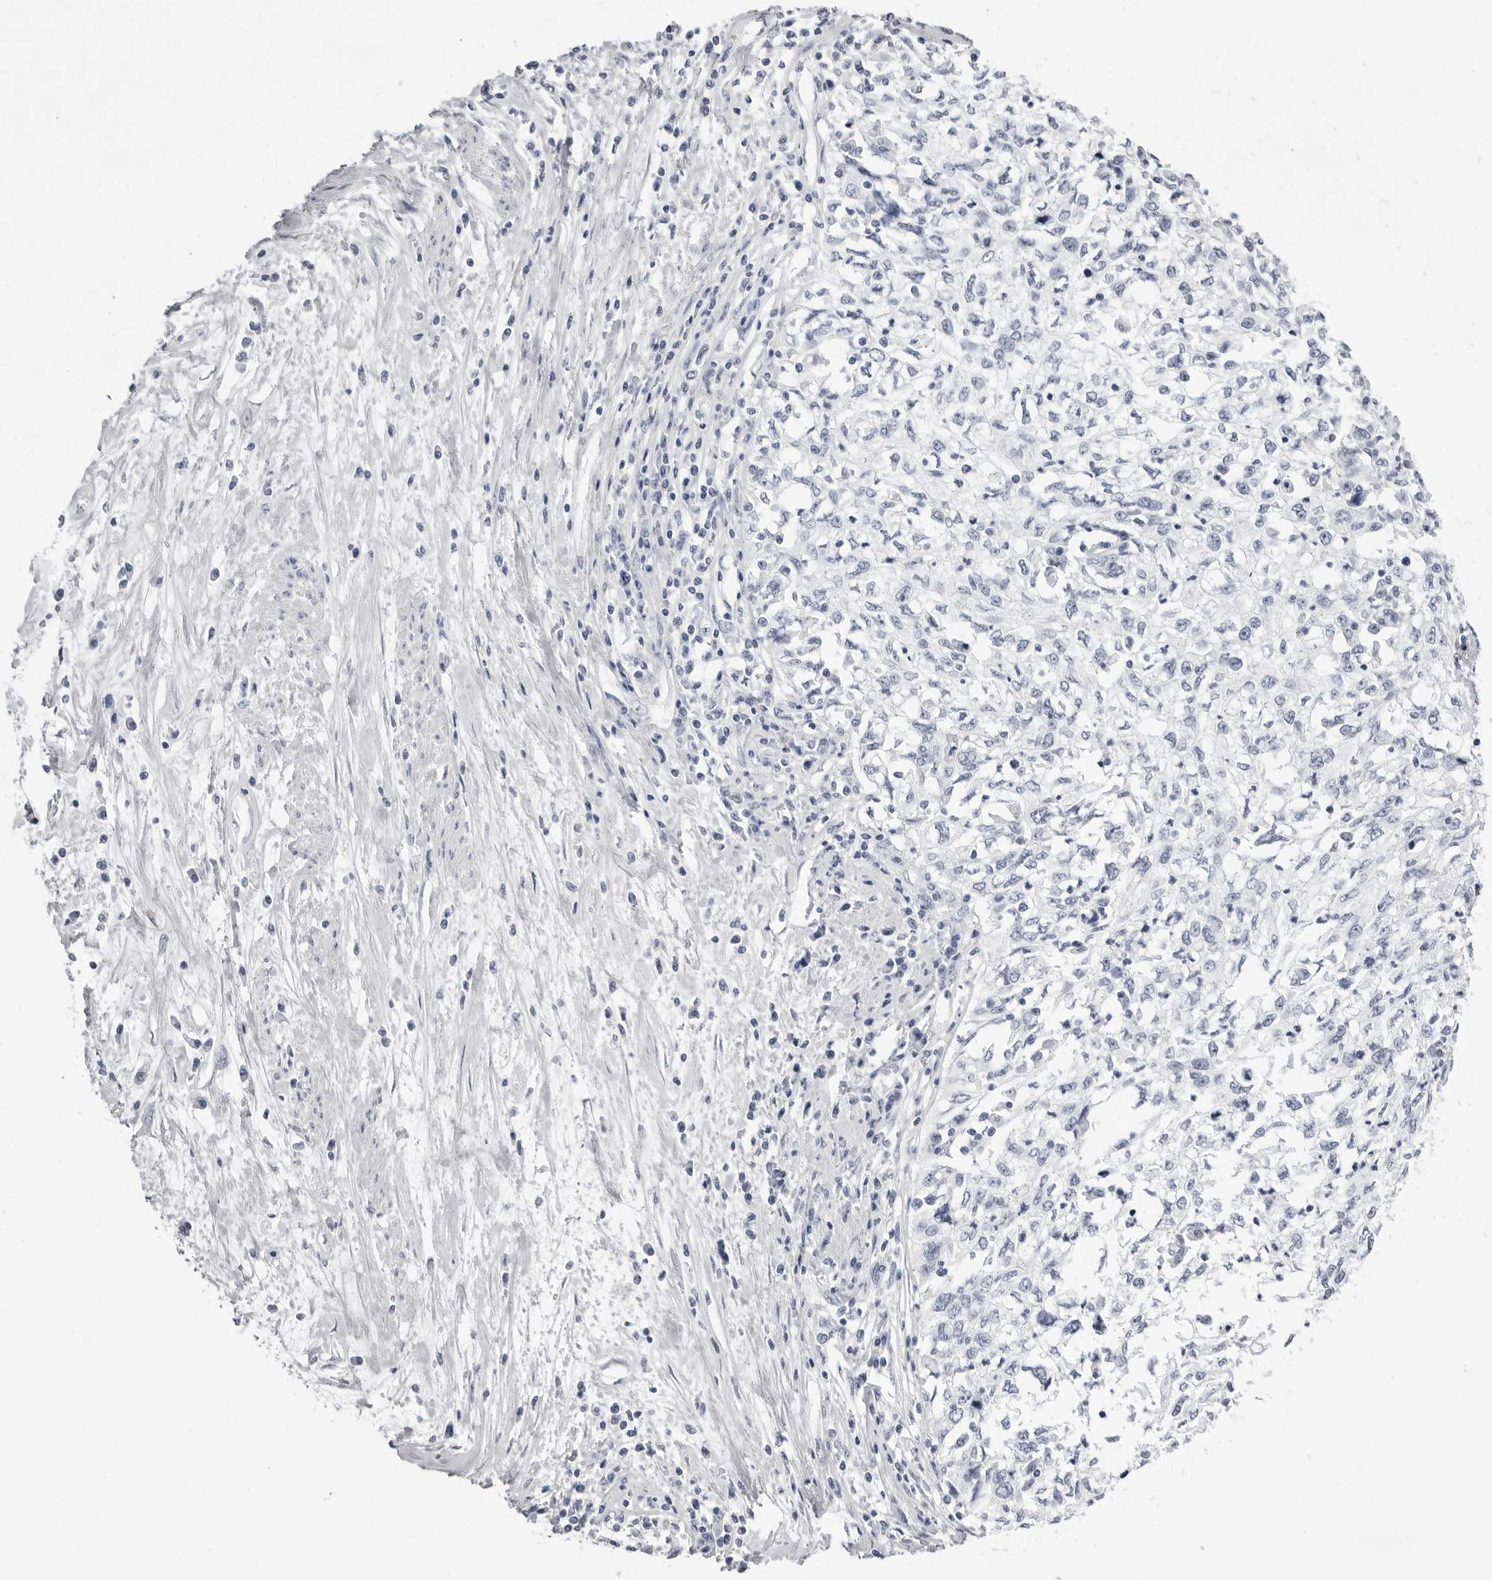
{"staining": {"intensity": "negative", "quantity": "none", "location": "none"}, "tissue": "cervical cancer", "cell_type": "Tumor cells", "image_type": "cancer", "snomed": [{"axis": "morphology", "description": "Squamous cell carcinoma, NOS"}, {"axis": "topography", "description": "Cervix"}], "caption": "An immunohistochemistry (IHC) image of squamous cell carcinoma (cervical) is shown. There is no staining in tumor cells of squamous cell carcinoma (cervical). Nuclei are stained in blue.", "gene": "TMOD4", "patient": {"sex": "female", "age": 57}}